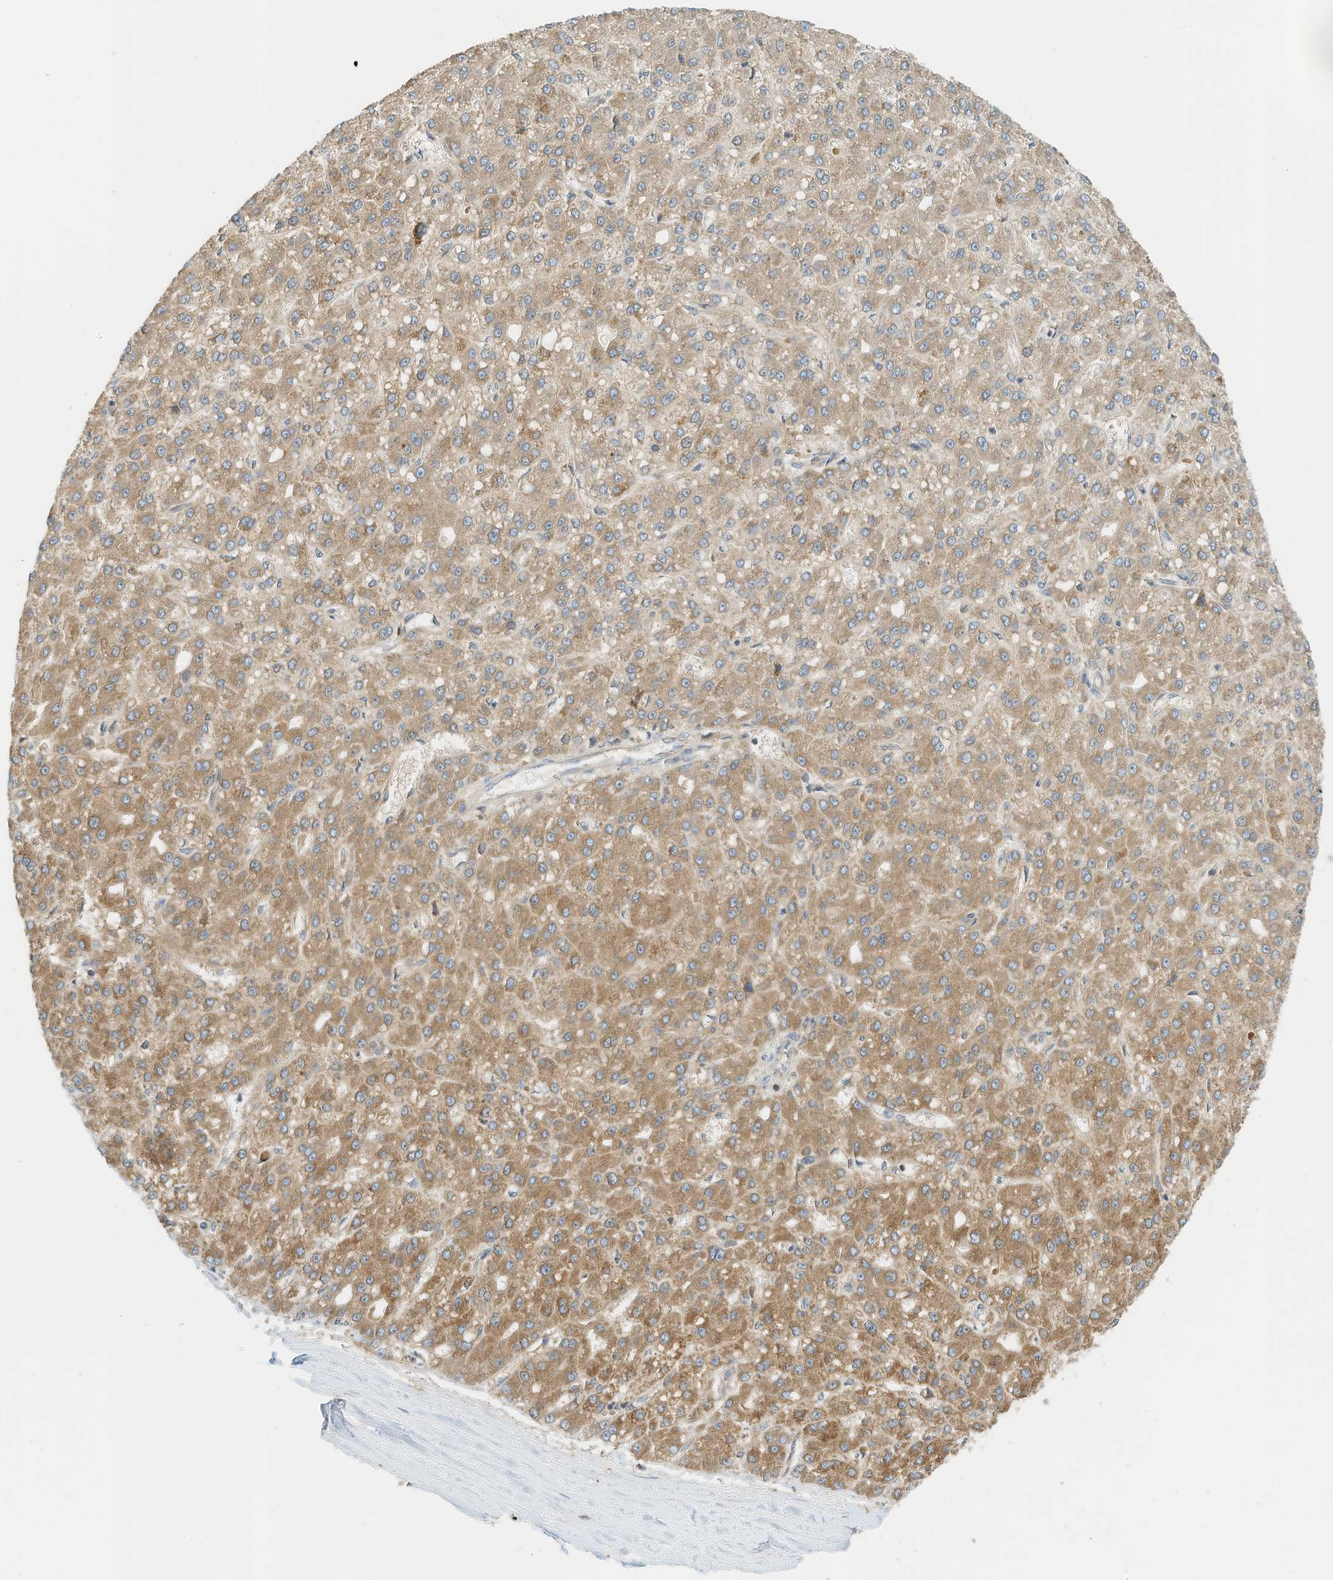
{"staining": {"intensity": "moderate", "quantity": "25%-75%", "location": "cytoplasmic/membranous"}, "tissue": "liver cancer", "cell_type": "Tumor cells", "image_type": "cancer", "snomed": [{"axis": "morphology", "description": "Carcinoma, Hepatocellular, NOS"}, {"axis": "topography", "description": "Liver"}], "caption": "This is a micrograph of immunohistochemistry (IHC) staining of hepatocellular carcinoma (liver), which shows moderate staining in the cytoplasmic/membranous of tumor cells.", "gene": "METTL6", "patient": {"sex": "male", "age": 67}}